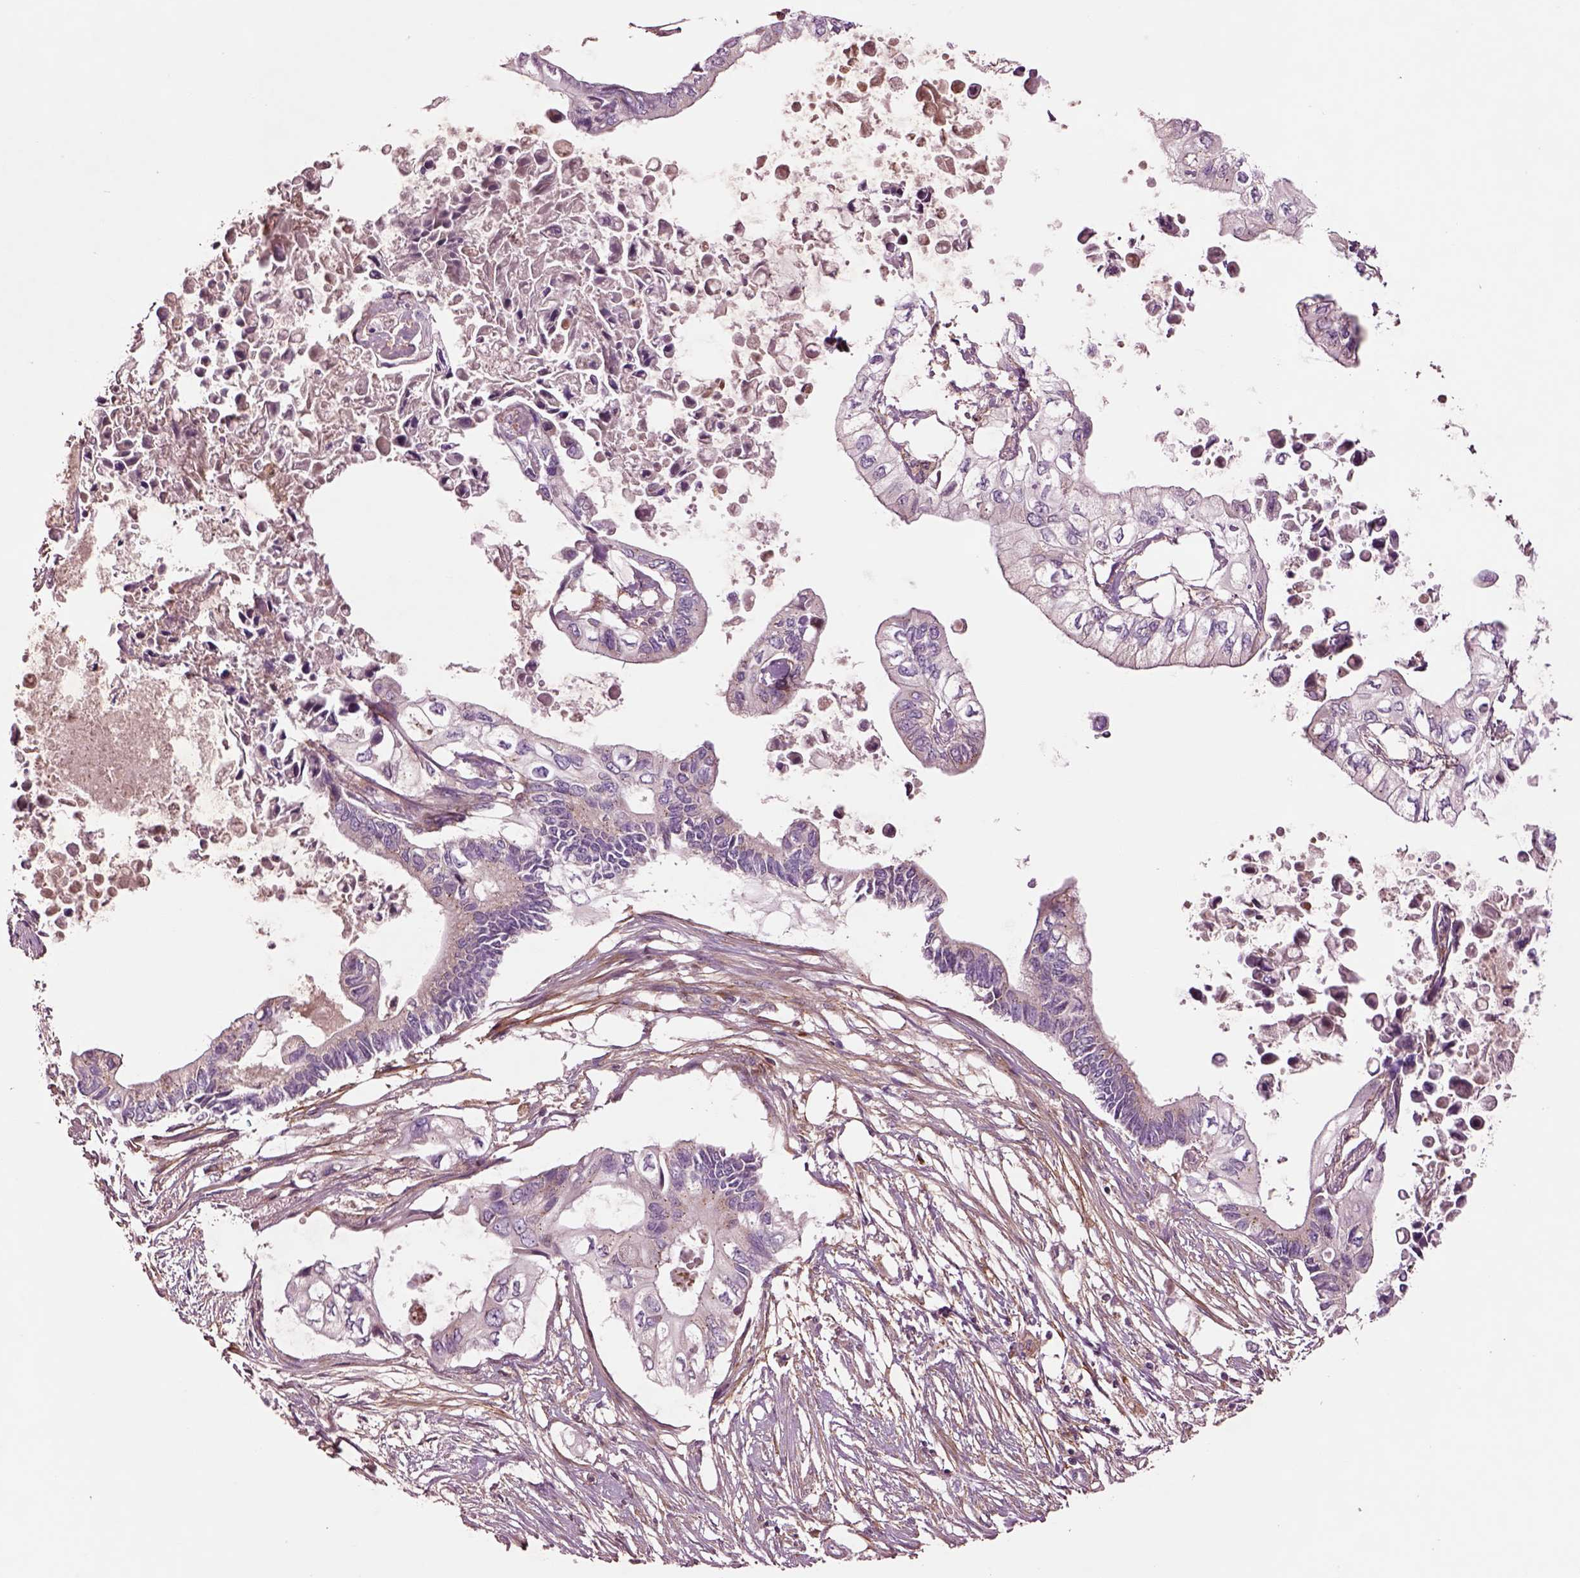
{"staining": {"intensity": "negative", "quantity": "none", "location": "none"}, "tissue": "pancreatic cancer", "cell_type": "Tumor cells", "image_type": "cancer", "snomed": [{"axis": "morphology", "description": "Adenocarcinoma, NOS"}, {"axis": "topography", "description": "Pancreas"}], "caption": "Immunohistochemistry (IHC) image of human pancreatic cancer stained for a protein (brown), which reveals no staining in tumor cells.", "gene": "SEC23A", "patient": {"sex": "female", "age": 63}}